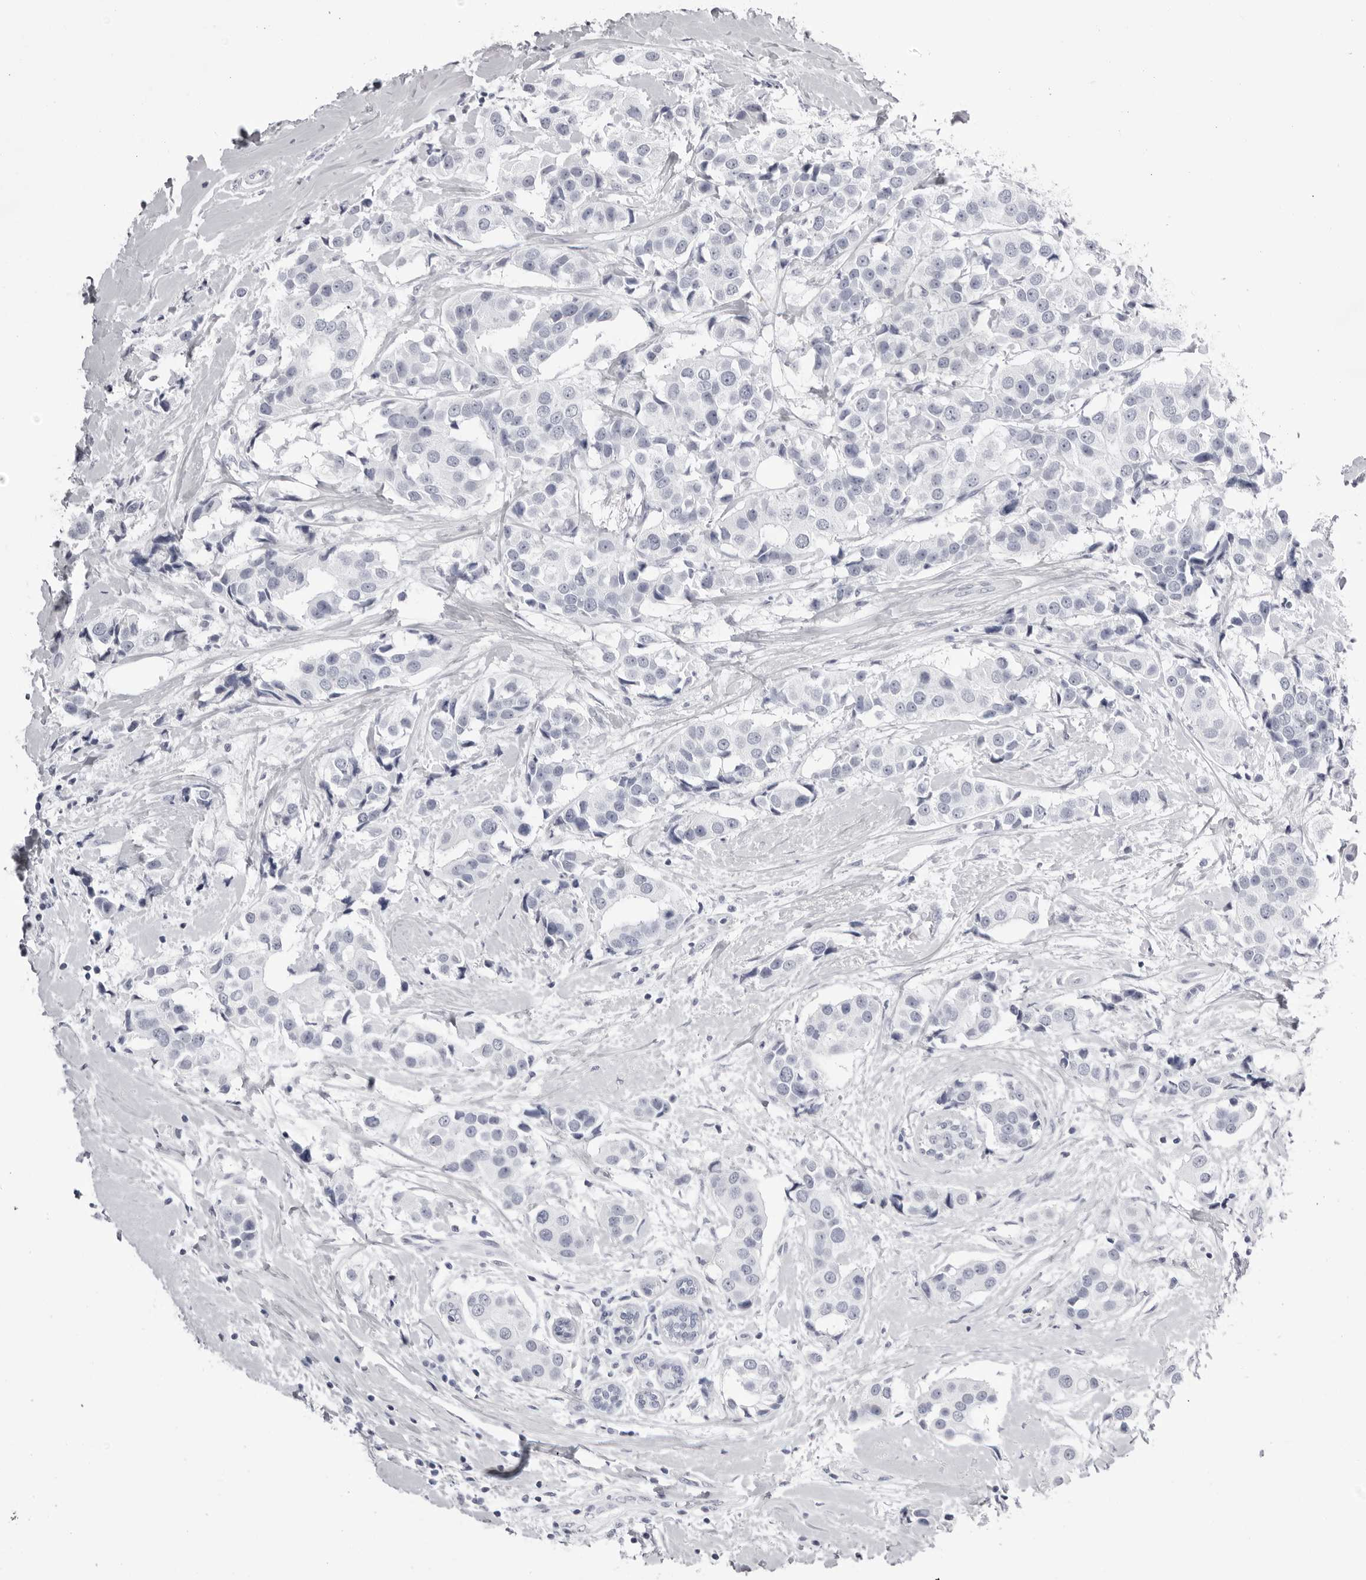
{"staining": {"intensity": "negative", "quantity": "none", "location": "none"}, "tissue": "breast cancer", "cell_type": "Tumor cells", "image_type": "cancer", "snomed": [{"axis": "morphology", "description": "Normal tissue, NOS"}, {"axis": "morphology", "description": "Duct carcinoma"}, {"axis": "topography", "description": "Breast"}], "caption": "The photomicrograph displays no significant expression in tumor cells of invasive ductal carcinoma (breast).", "gene": "TMOD4", "patient": {"sex": "female", "age": 39}}